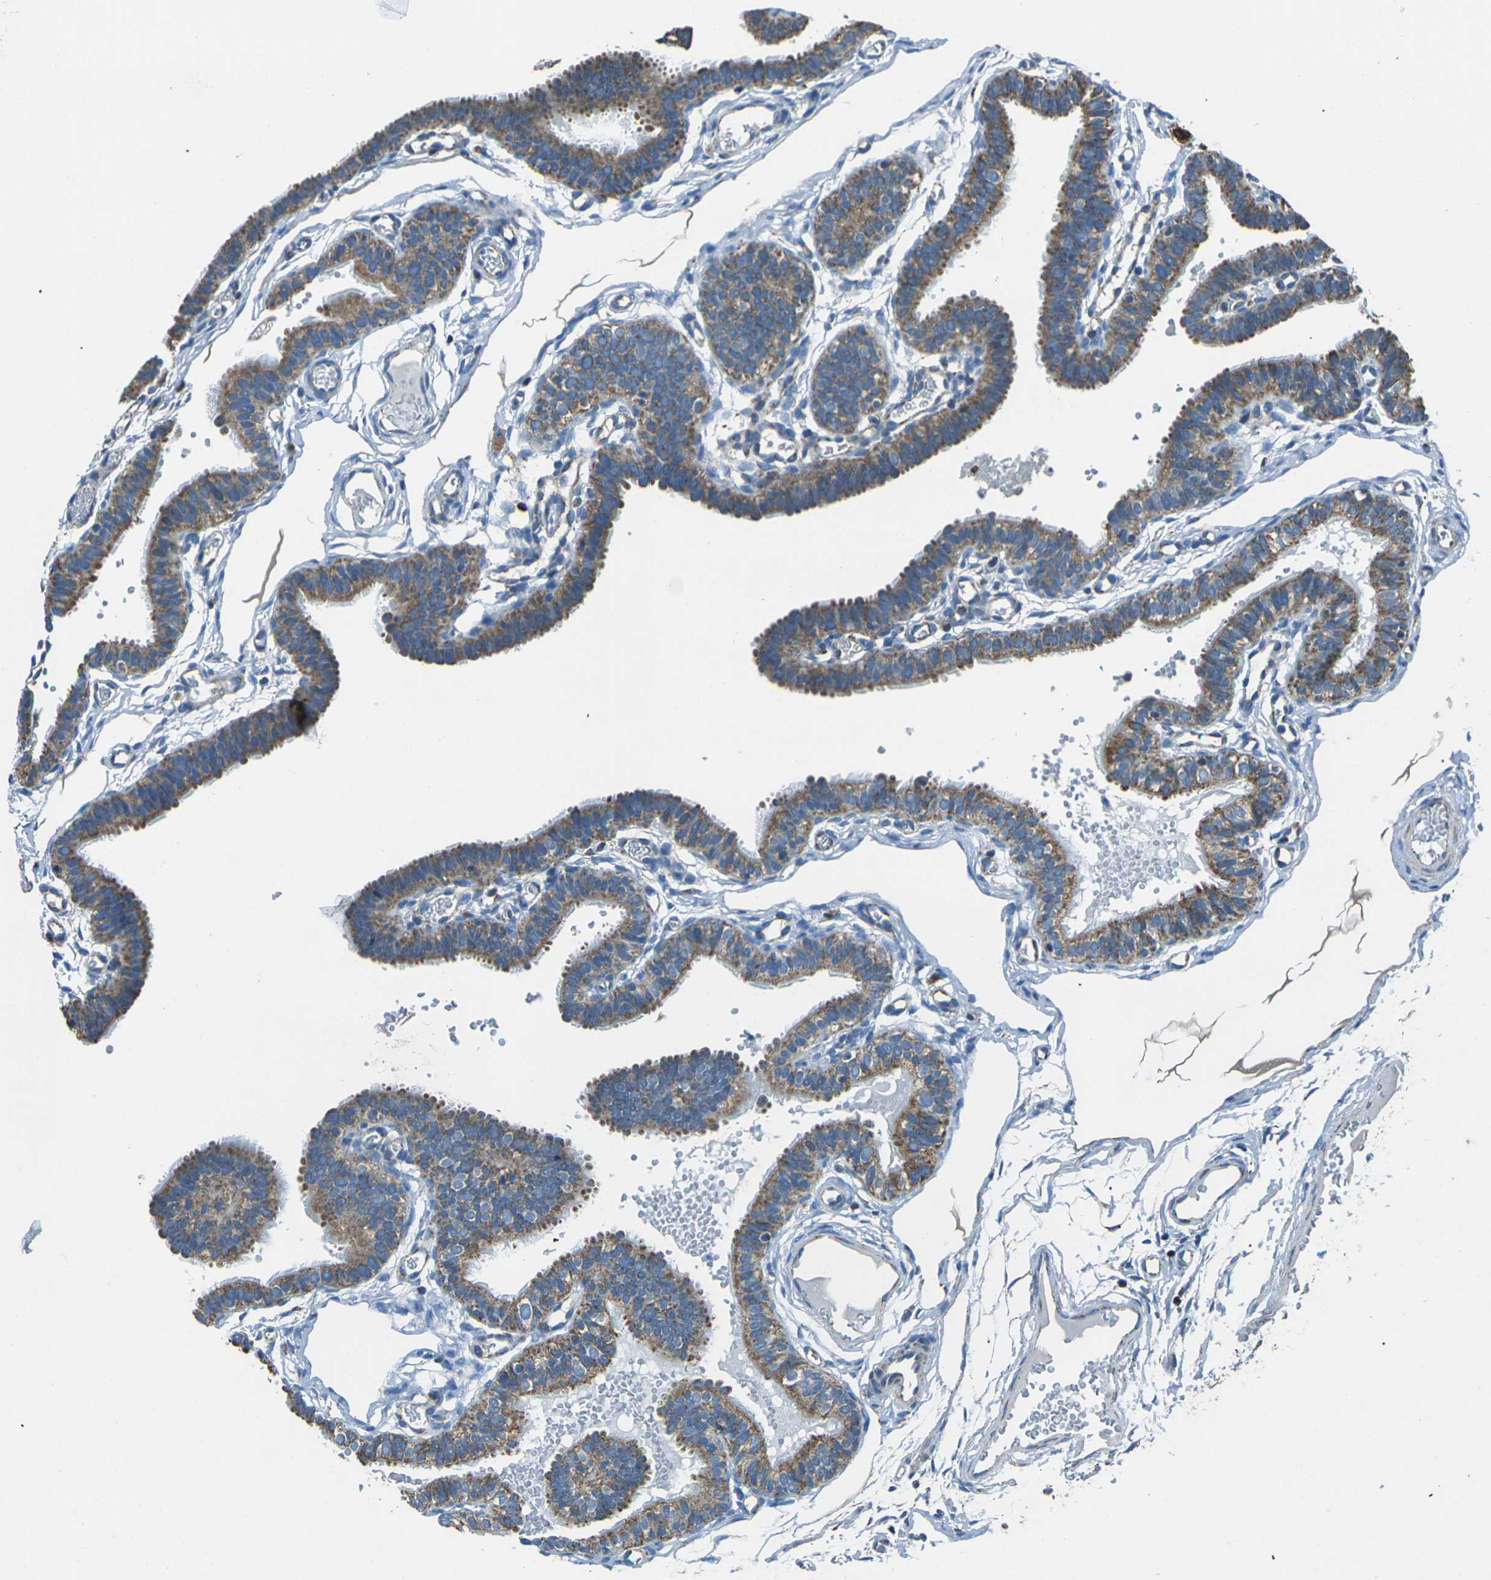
{"staining": {"intensity": "moderate", "quantity": ">75%", "location": "cytoplasmic/membranous"}, "tissue": "fallopian tube", "cell_type": "Glandular cells", "image_type": "normal", "snomed": [{"axis": "morphology", "description": "Normal tissue, NOS"}, {"axis": "topography", "description": "Fallopian tube"}, {"axis": "topography", "description": "Placenta"}], "caption": "Immunohistochemistry (DAB) staining of normal fallopian tube displays moderate cytoplasmic/membranous protein staining in approximately >75% of glandular cells.", "gene": "IRF3", "patient": {"sex": "female", "age": 34}}